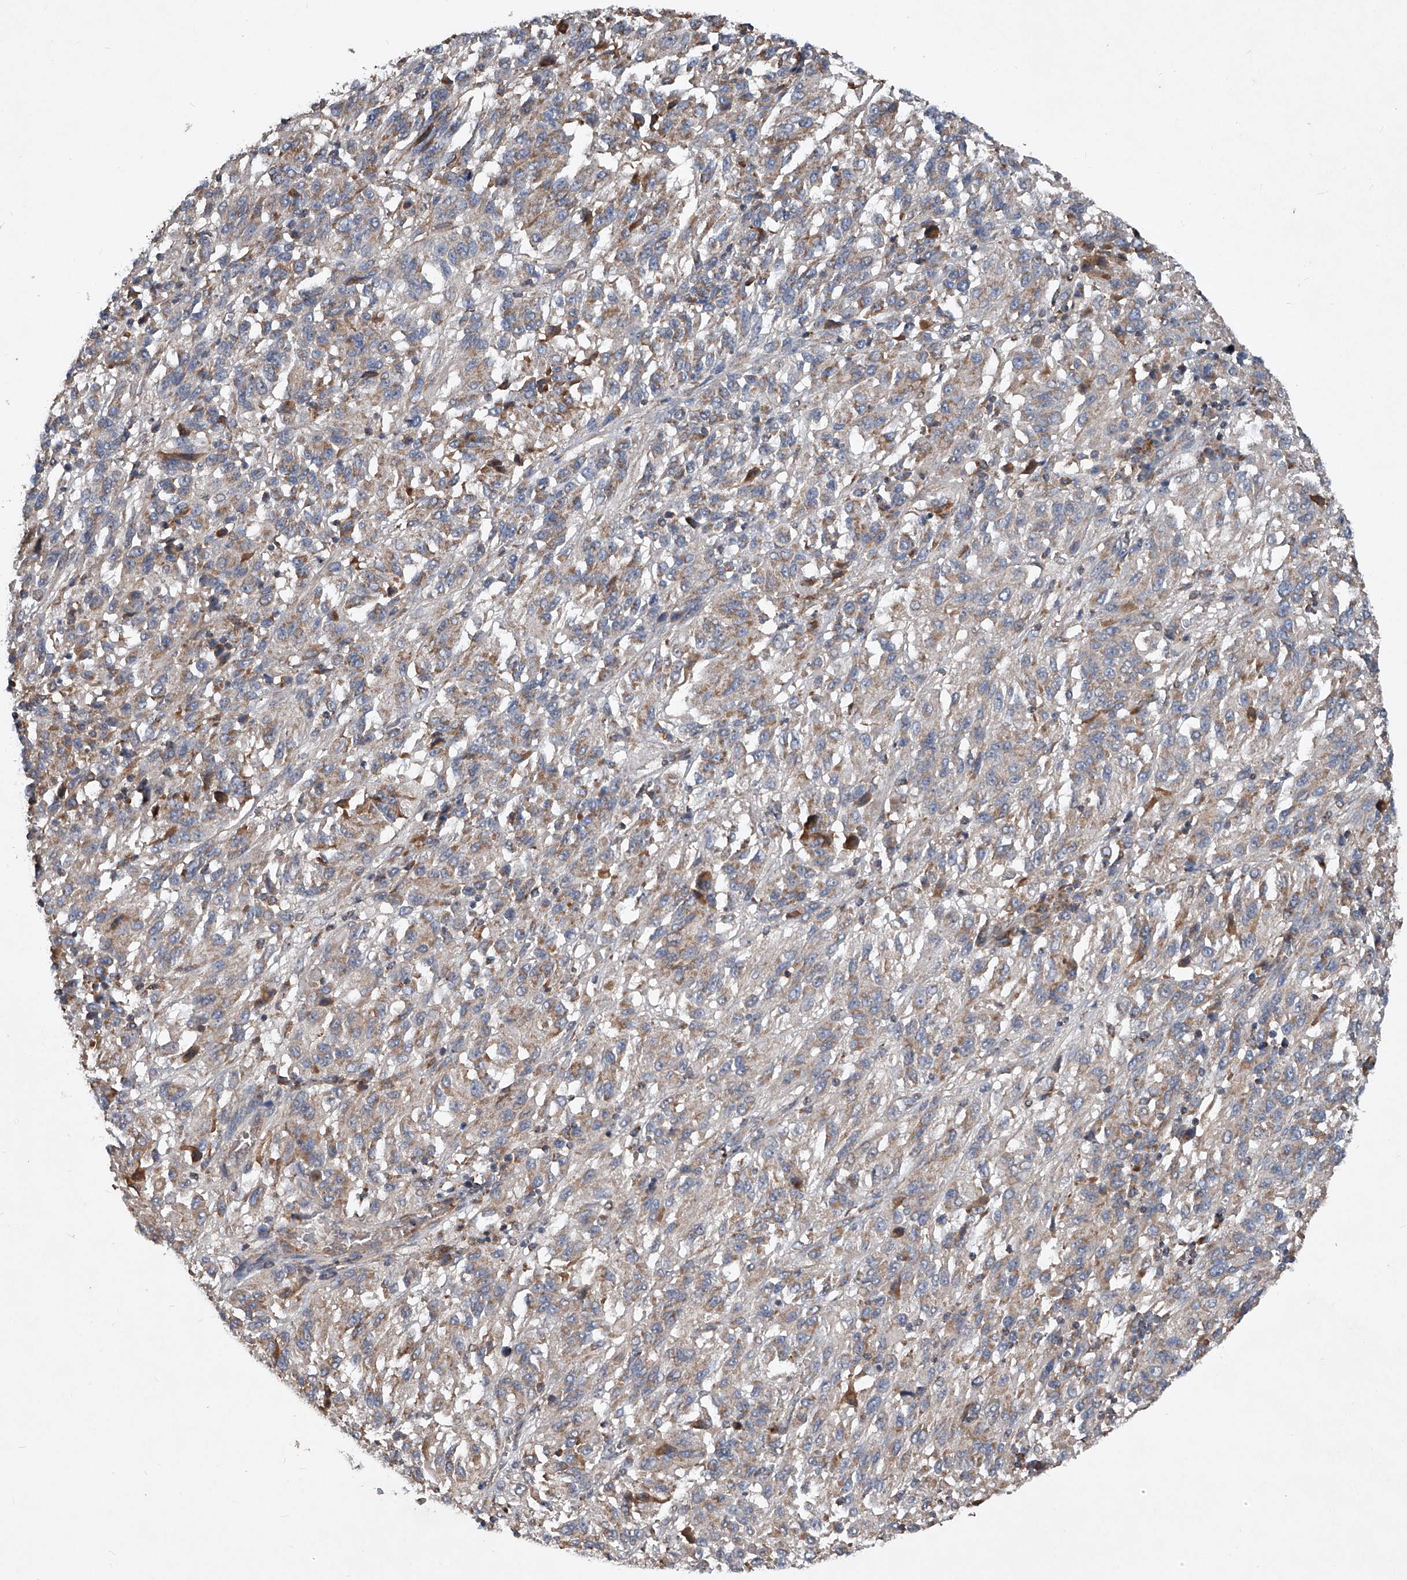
{"staining": {"intensity": "weak", "quantity": "<25%", "location": "cytoplasmic/membranous"}, "tissue": "melanoma", "cell_type": "Tumor cells", "image_type": "cancer", "snomed": [{"axis": "morphology", "description": "Malignant melanoma, Metastatic site"}, {"axis": "topography", "description": "Lung"}], "caption": "Melanoma stained for a protein using immunohistochemistry (IHC) reveals no positivity tumor cells.", "gene": "SDHA", "patient": {"sex": "male", "age": 64}}